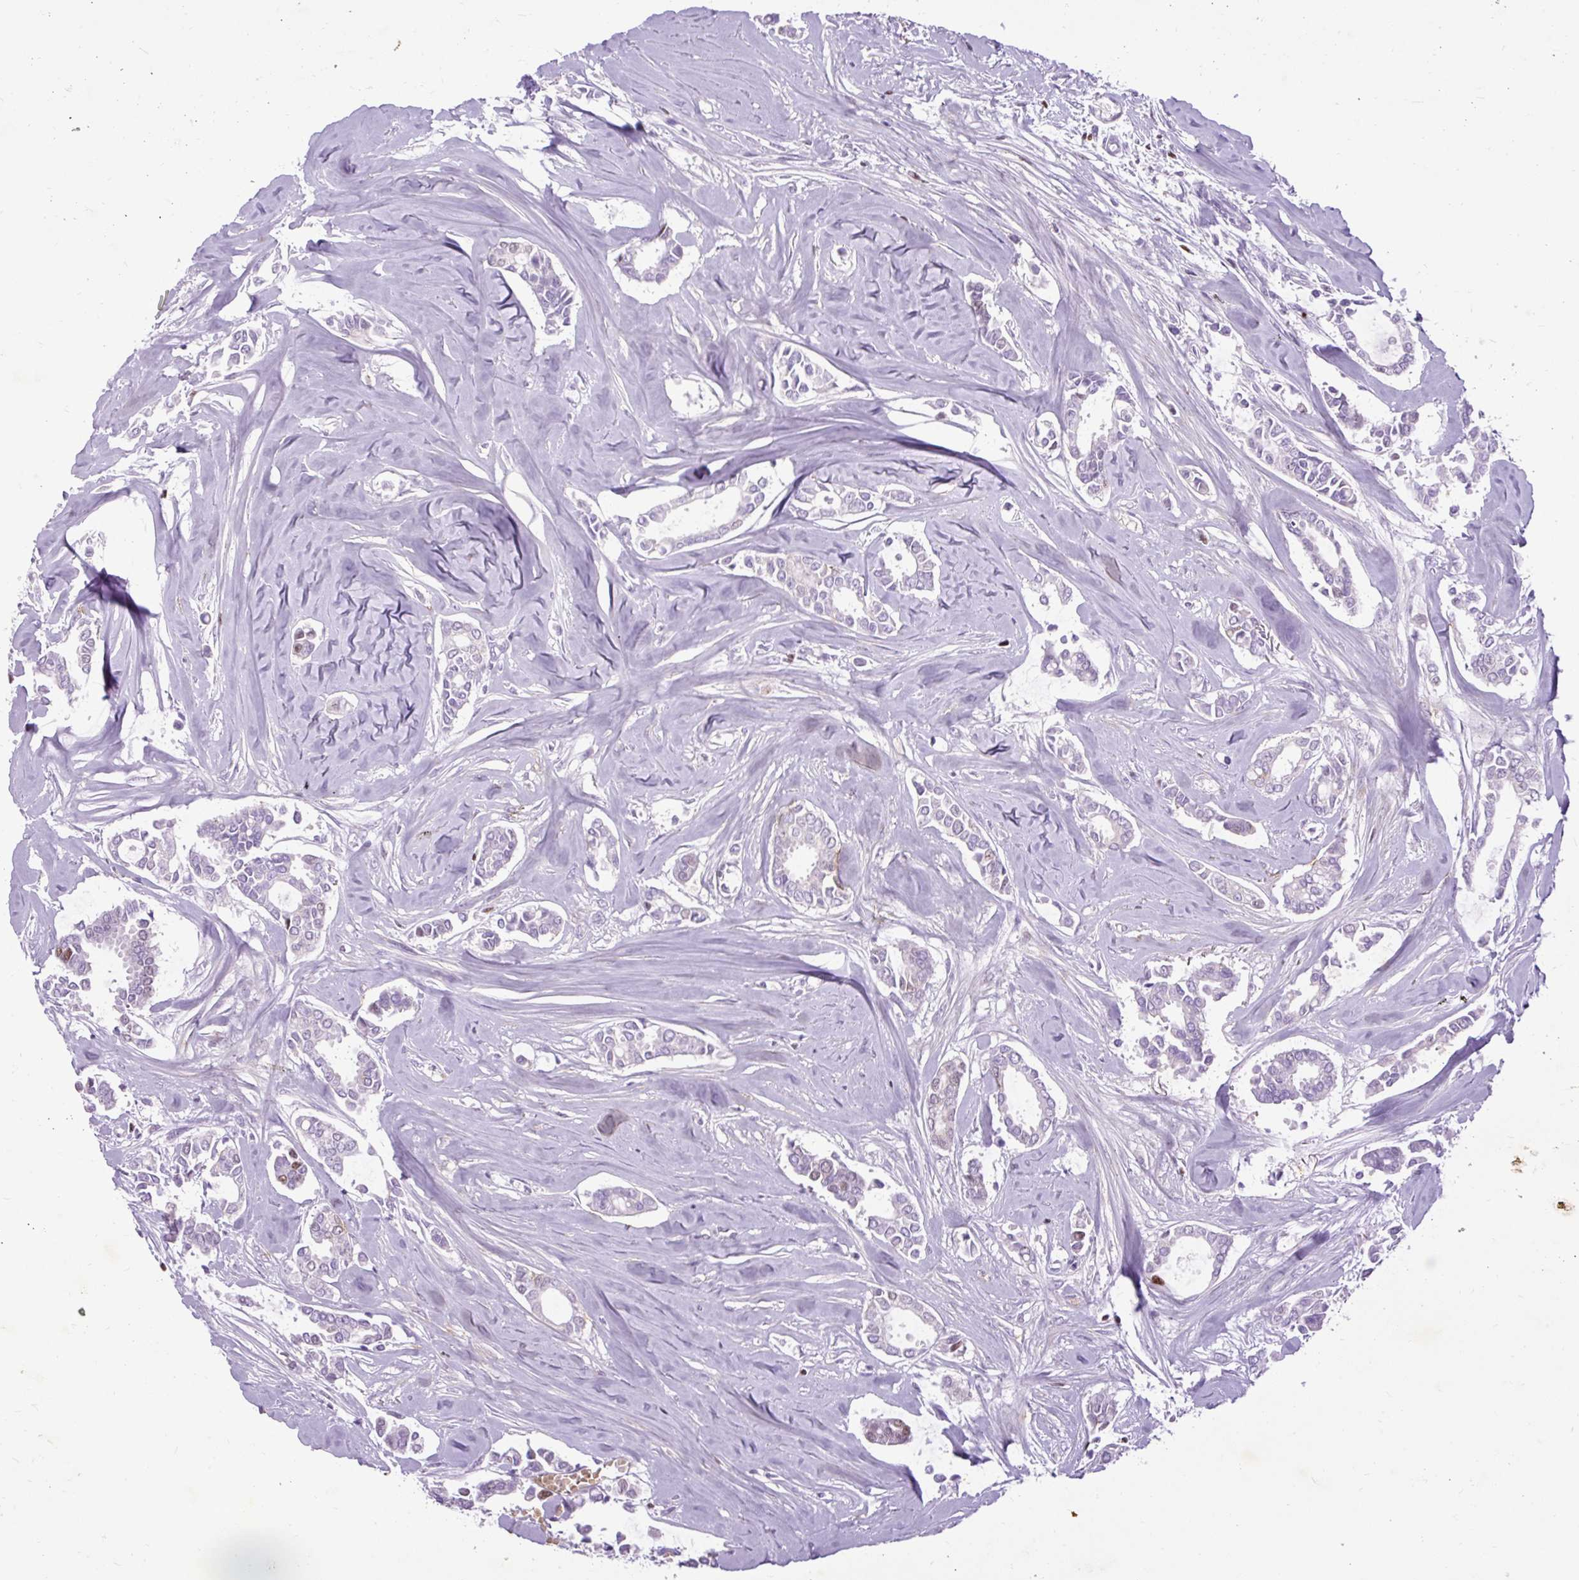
{"staining": {"intensity": "negative", "quantity": "none", "location": "none"}, "tissue": "breast cancer", "cell_type": "Tumor cells", "image_type": "cancer", "snomed": [{"axis": "morphology", "description": "Duct carcinoma"}, {"axis": "topography", "description": "Breast"}], "caption": "Immunohistochemistry (IHC) micrograph of neoplastic tissue: breast cancer (infiltrating ductal carcinoma) stained with DAB (3,3'-diaminobenzidine) shows no significant protein expression in tumor cells.", "gene": "SPC24", "patient": {"sex": "female", "age": 84}}